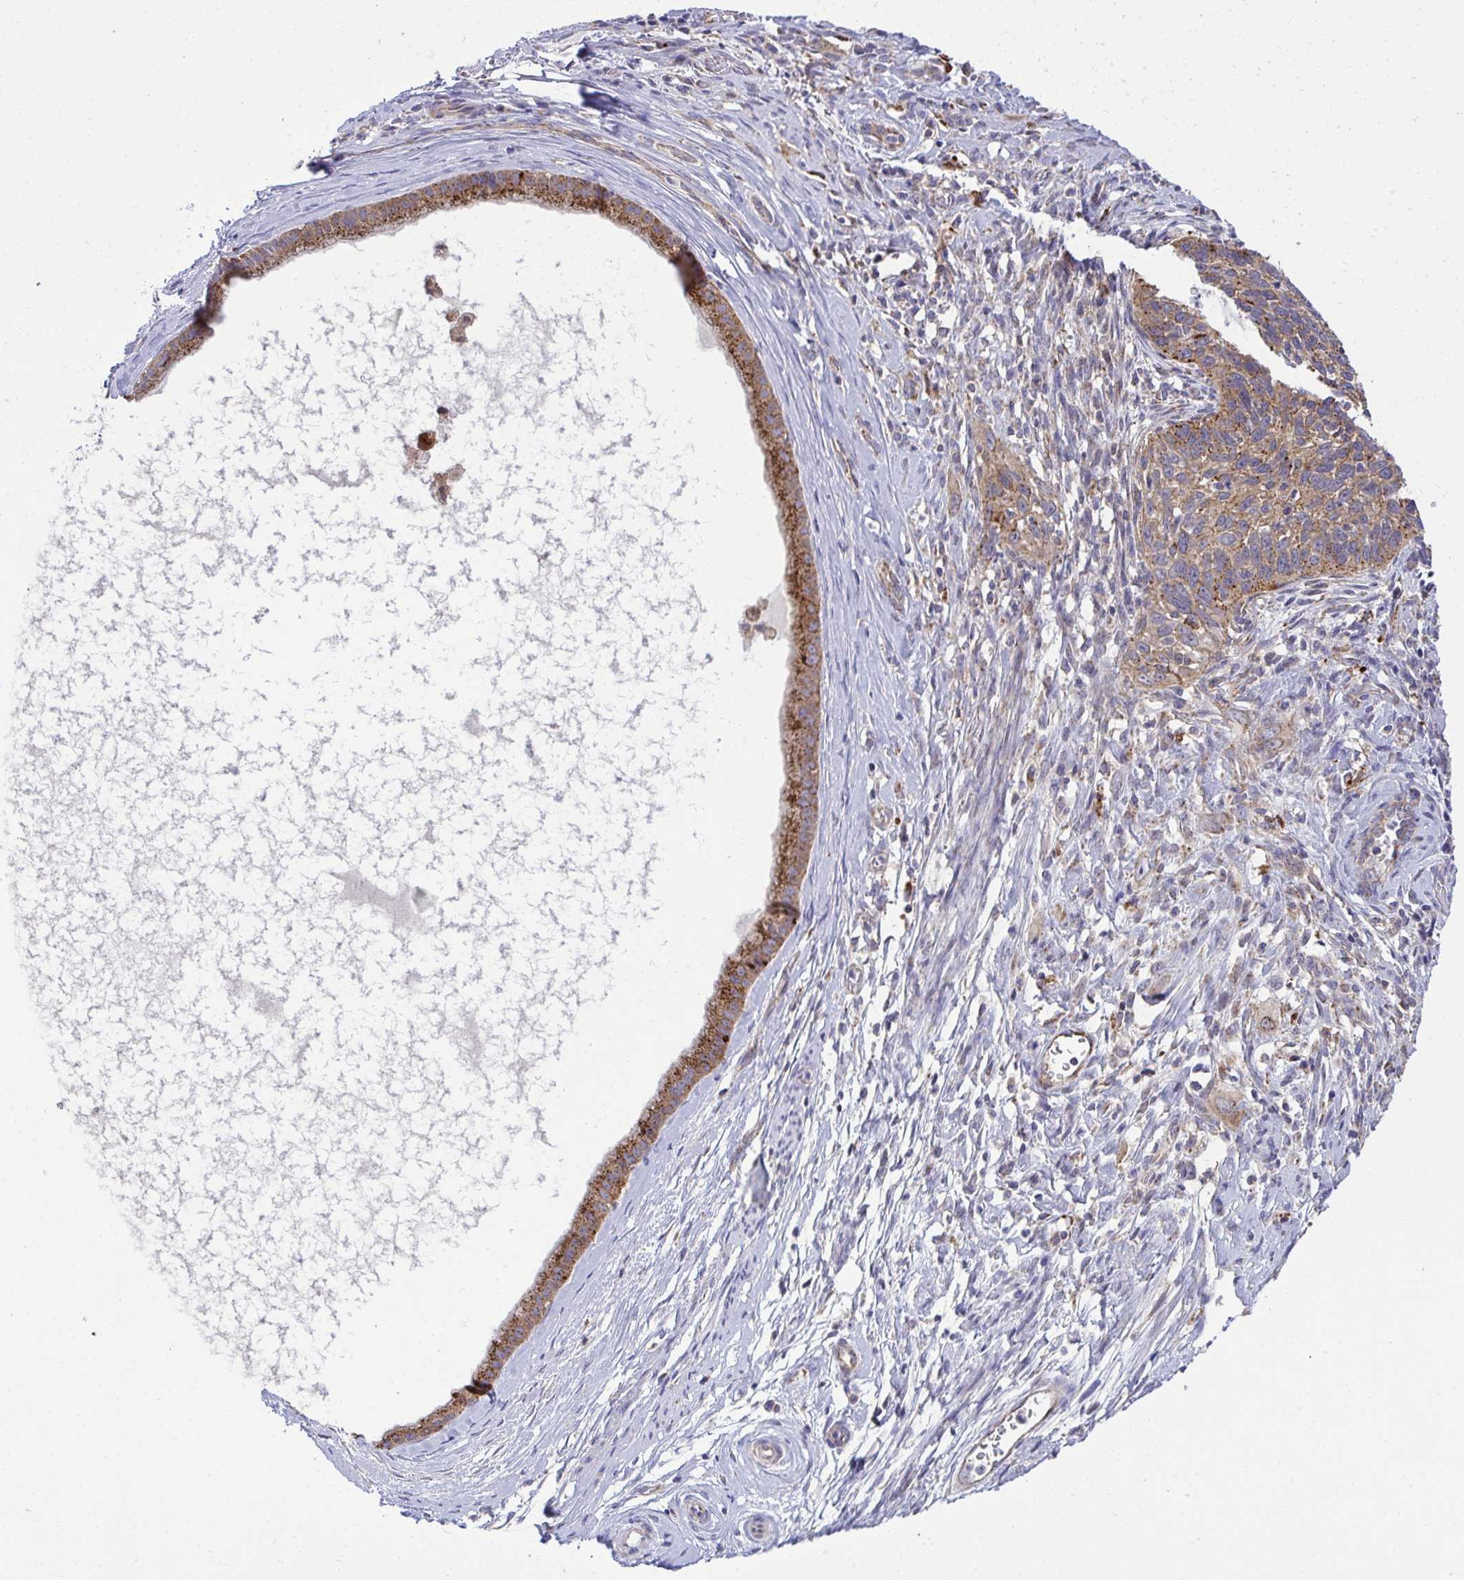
{"staining": {"intensity": "moderate", "quantity": ">75%", "location": "cytoplasmic/membranous"}, "tissue": "cervical cancer", "cell_type": "Tumor cells", "image_type": "cancer", "snomed": [{"axis": "morphology", "description": "Squamous cell carcinoma, NOS"}, {"axis": "topography", "description": "Cervix"}], "caption": "Cervical cancer (squamous cell carcinoma) tissue shows moderate cytoplasmic/membranous positivity in approximately >75% of tumor cells, visualized by immunohistochemistry.", "gene": "XAF1", "patient": {"sex": "female", "age": 51}}